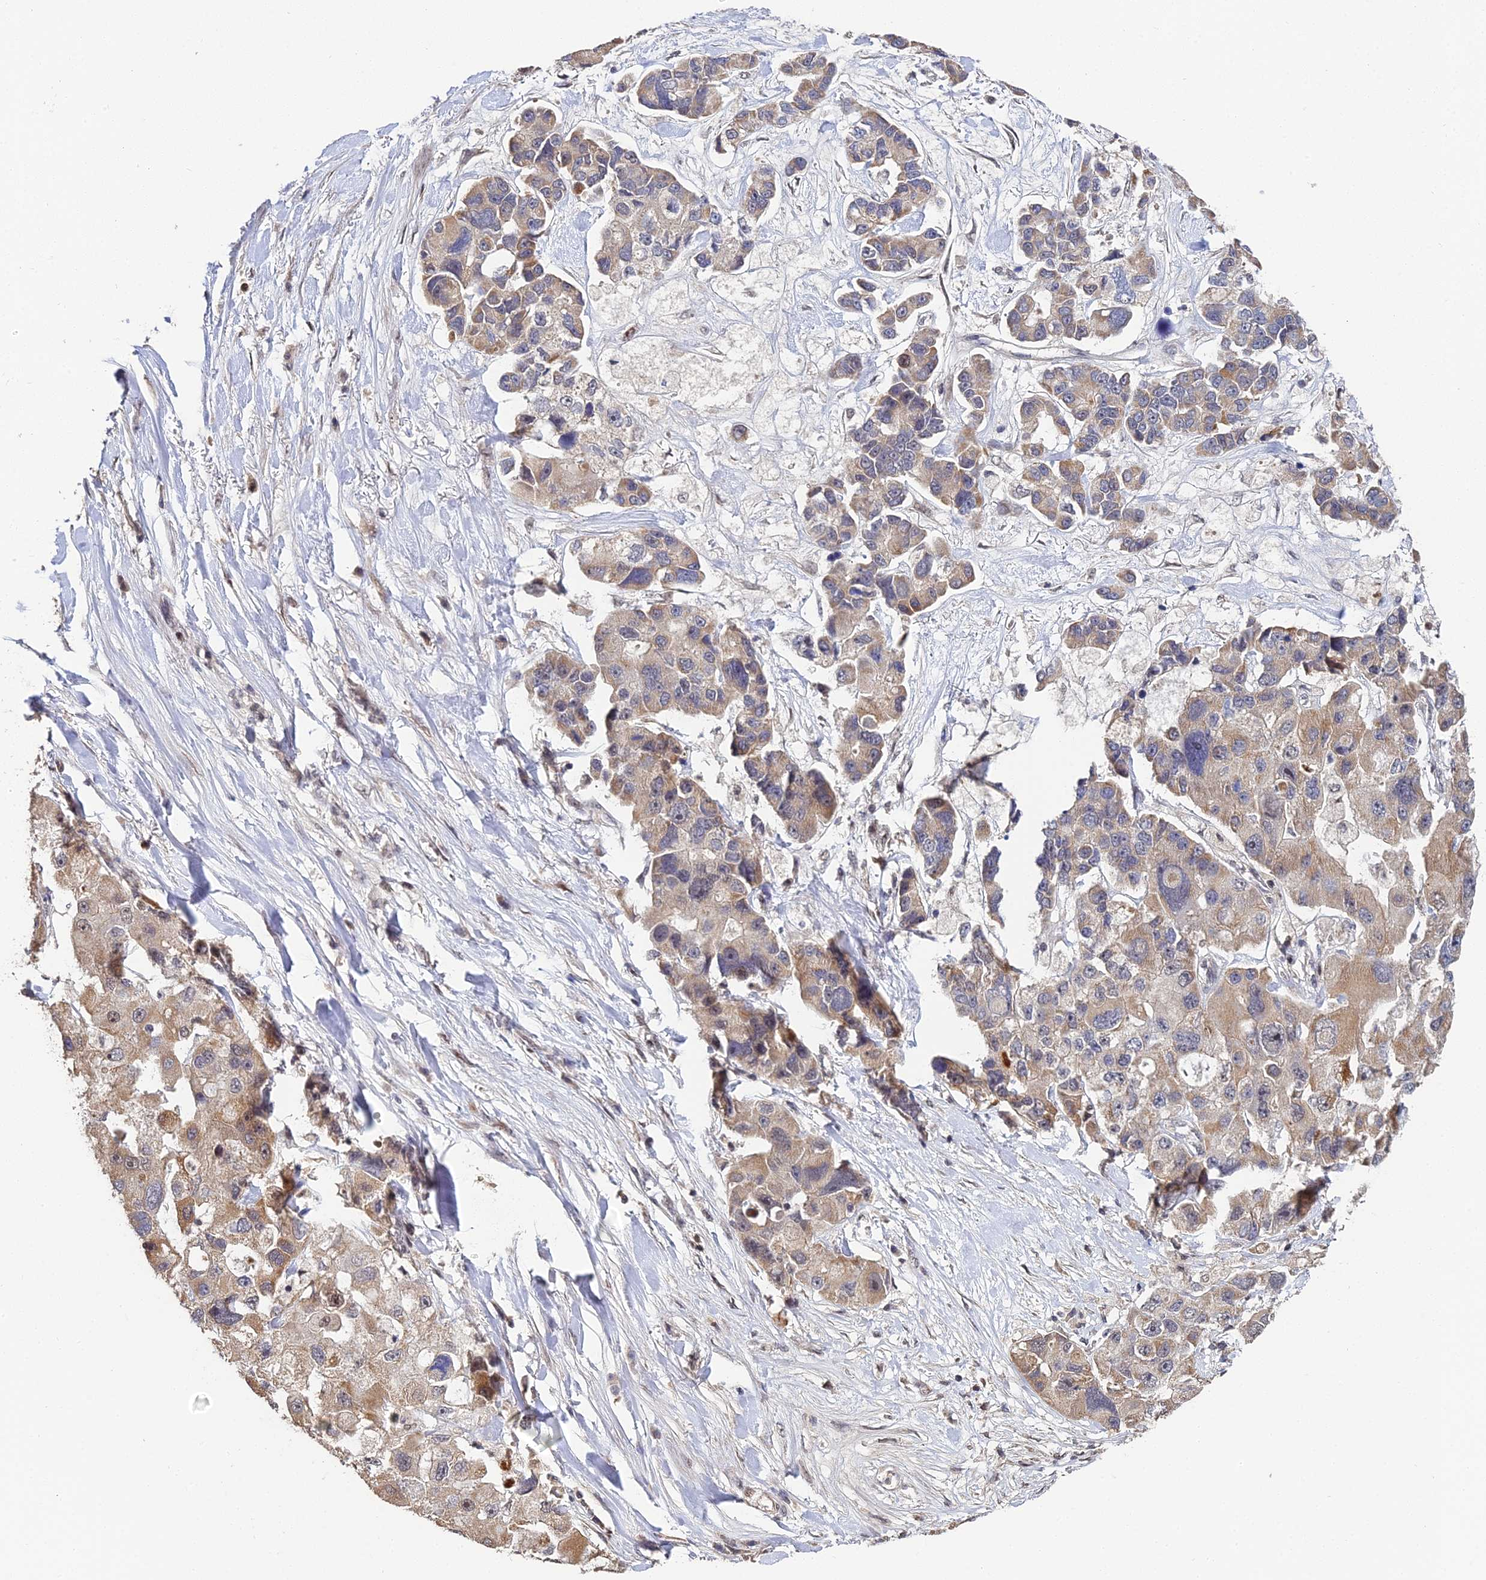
{"staining": {"intensity": "weak", "quantity": "25%-75%", "location": "cytoplasmic/membranous"}, "tissue": "lung cancer", "cell_type": "Tumor cells", "image_type": "cancer", "snomed": [{"axis": "morphology", "description": "Adenocarcinoma, NOS"}, {"axis": "topography", "description": "Lung"}], "caption": "Tumor cells demonstrate weak cytoplasmic/membranous staining in about 25%-75% of cells in lung cancer (adenocarcinoma).", "gene": "ERCC5", "patient": {"sex": "female", "age": 54}}